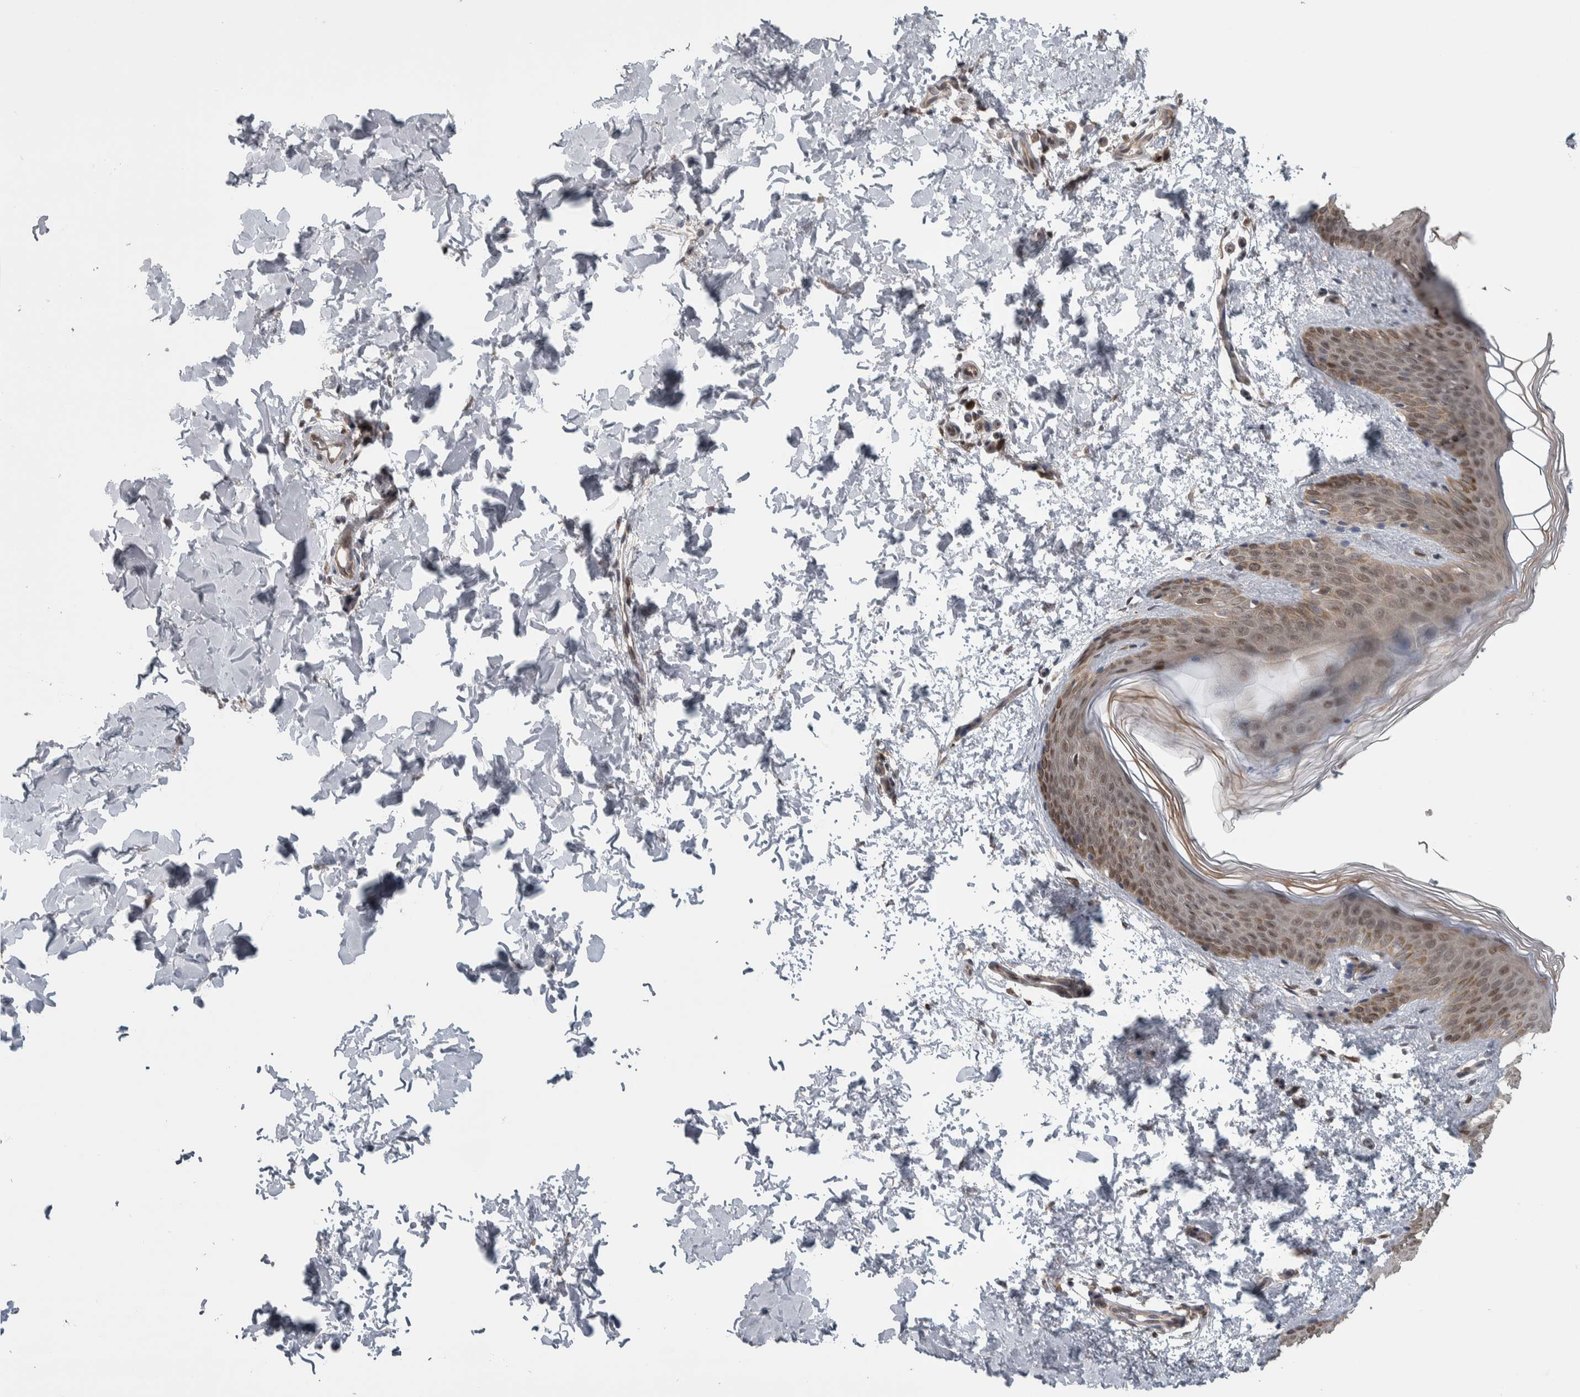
{"staining": {"intensity": "weak", "quantity": ">75%", "location": "cytoplasmic/membranous,nuclear"}, "tissue": "skin", "cell_type": "Fibroblasts", "image_type": "normal", "snomed": [{"axis": "morphology", "description": "Normal tissue, NOS"}, {"axis": "morphology", "description": "Neoplasm, benign, NOS"}, {"axis": "topography", "description": "Skin"}, {"axis": "topography", "description": "Soft tissue"}], "caption": "This is a photomicrograph of immunohistochemistry staining of unremarkable skin, which shows weak positivity in the cytoplasmic/membranous,nuclear of fibroblasts.", "gene": "CWC27", "patient": {"sex": "male", "age": 26}}